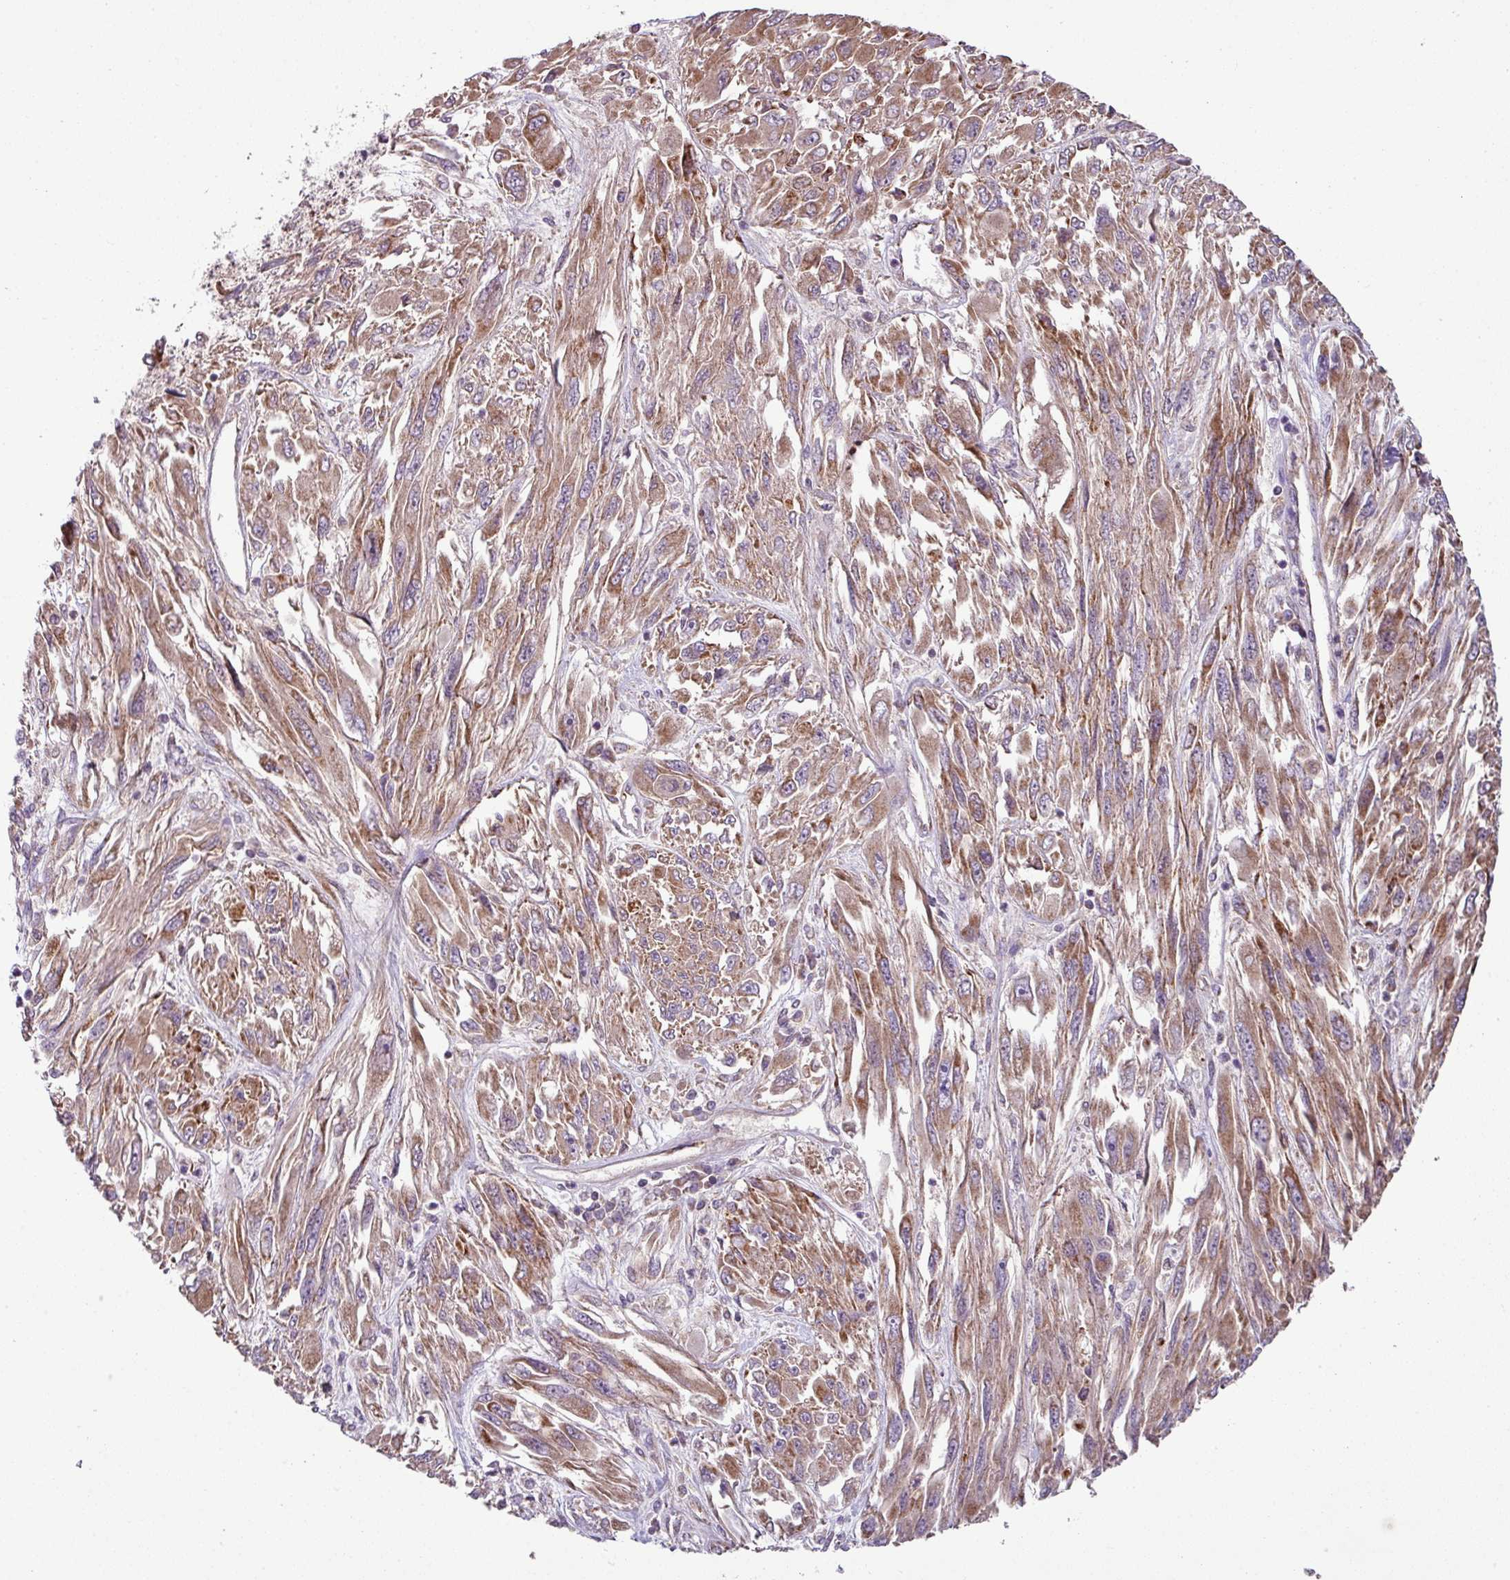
{"staining": {"intensity": "moderate", "quantity": ">75%", "location": "cytoplasmic/membranous"}, "tissue": "melanoma", "cell_type": "Tumor cells", "image_type": "cancer", "snomed": [{"axis": "morphology", "description": "Malignant melanoma, NOS"}, {"axis": "topography", "description": "Skin"}], "caption": "High-magnification brightfield microscopy of melanoma stained with DAB (3,3'-diaminobenzidine) (brown) and counterstained with hematoxylin (blue). tumor cells exhibit moderate cytoplasmic/membranous expression is identified in approximately>75% of cells.", "gene": "LRRC9", "patient": {"sex": "female", "age": 91}}